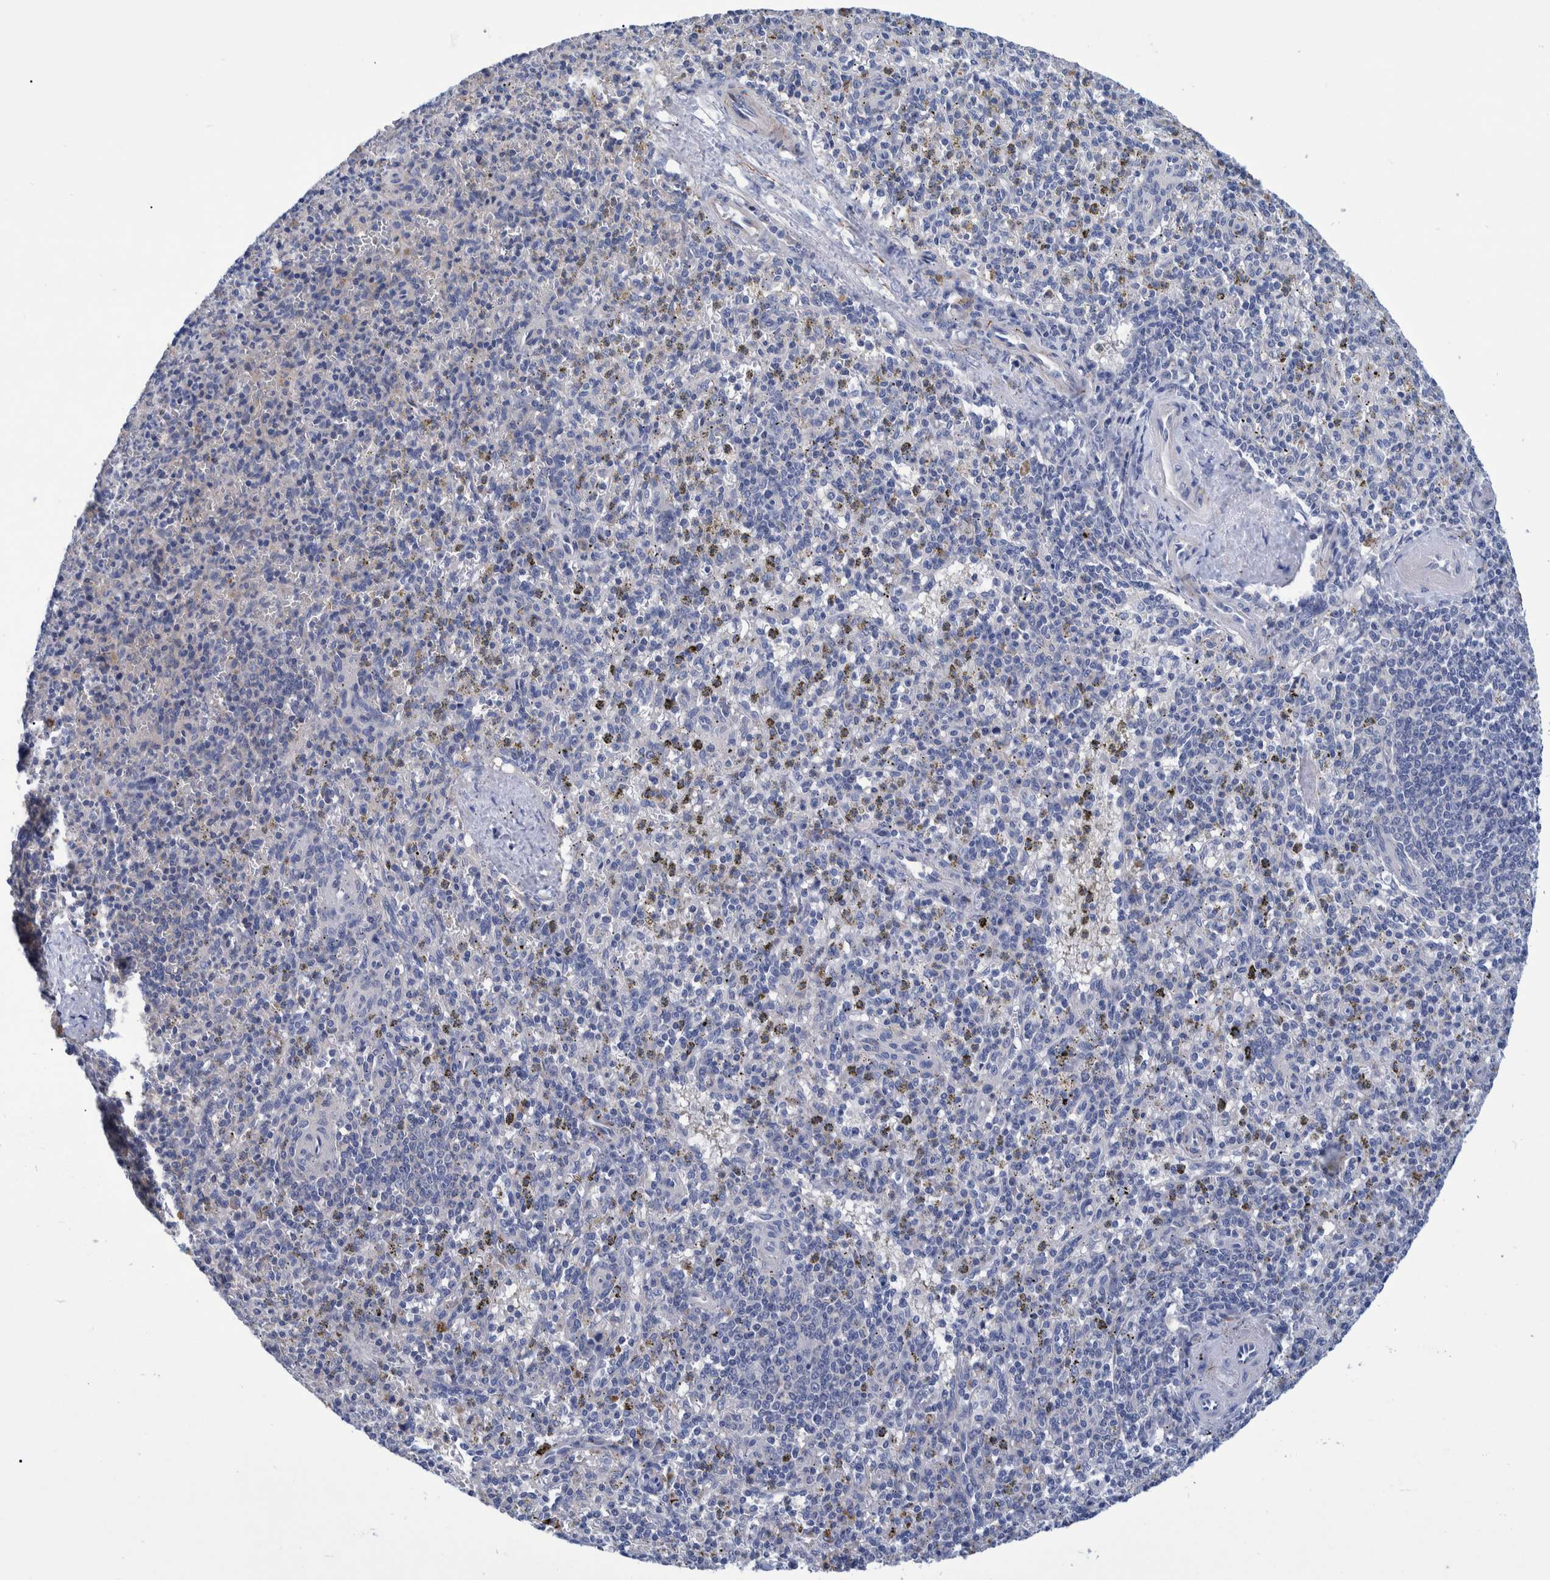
{"staining": {"intensity": "negative", "quantity": "none", "location": "none"}, "tissue": "spleen", "cell_type": "Cells in red pulp", "image_type": "normal", "snomed": [{"axis": "morphology", "description": "Normal tissue, NOS"}, {"axis": "topography", "description": "Spleen"}], "caption": "Immunohistochemistry image of normal spleen: spleen stained with DAB (3,3'-diaminobenzidine) demonstrates no significant protein staining in cells in red pulp. (Brightfield microscopy of DAB IHC at high magnification).", "gene": "MKS1", "patient": {"sex": "male", "age": 72}}